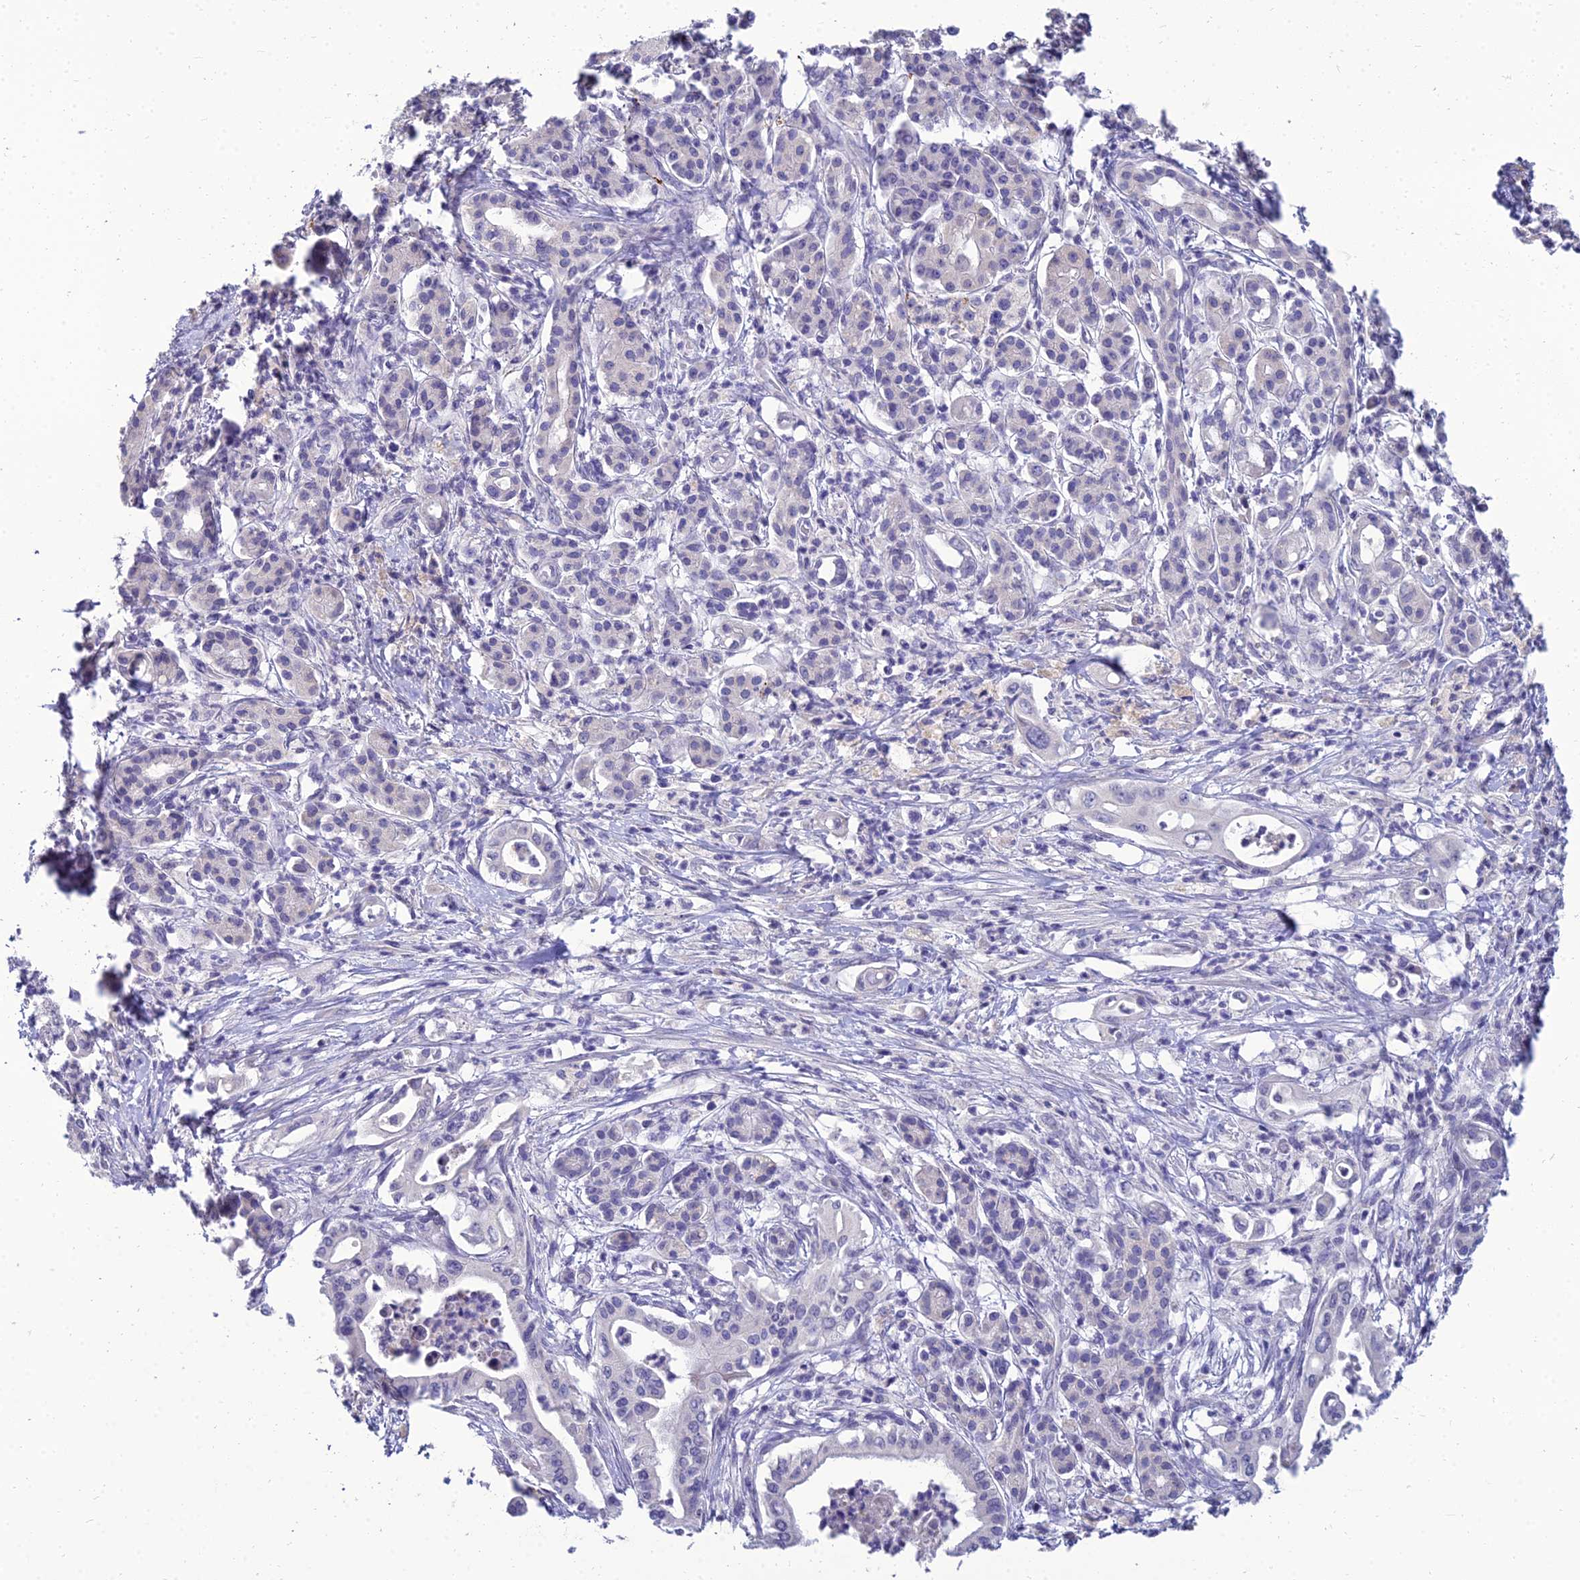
{"staining": {"intensity": "negative", "quantity": "none", "location": "none"}, "tissue": "pancreatic cancer", "cell_type": "Tumor cells", "image_type": "cancer", "snomed": [{"axis": "morphology", "description": "Adenocarcinoma, NOS"}, {"axis": "topography", "description": "Pancreas"}], "caption": "Human pancreatic adenocarcinoma stained for a protein using IHC displays no staining in tumor cells.", "gene": "NPY", "patient": {"sex": "female", "age": 77}}